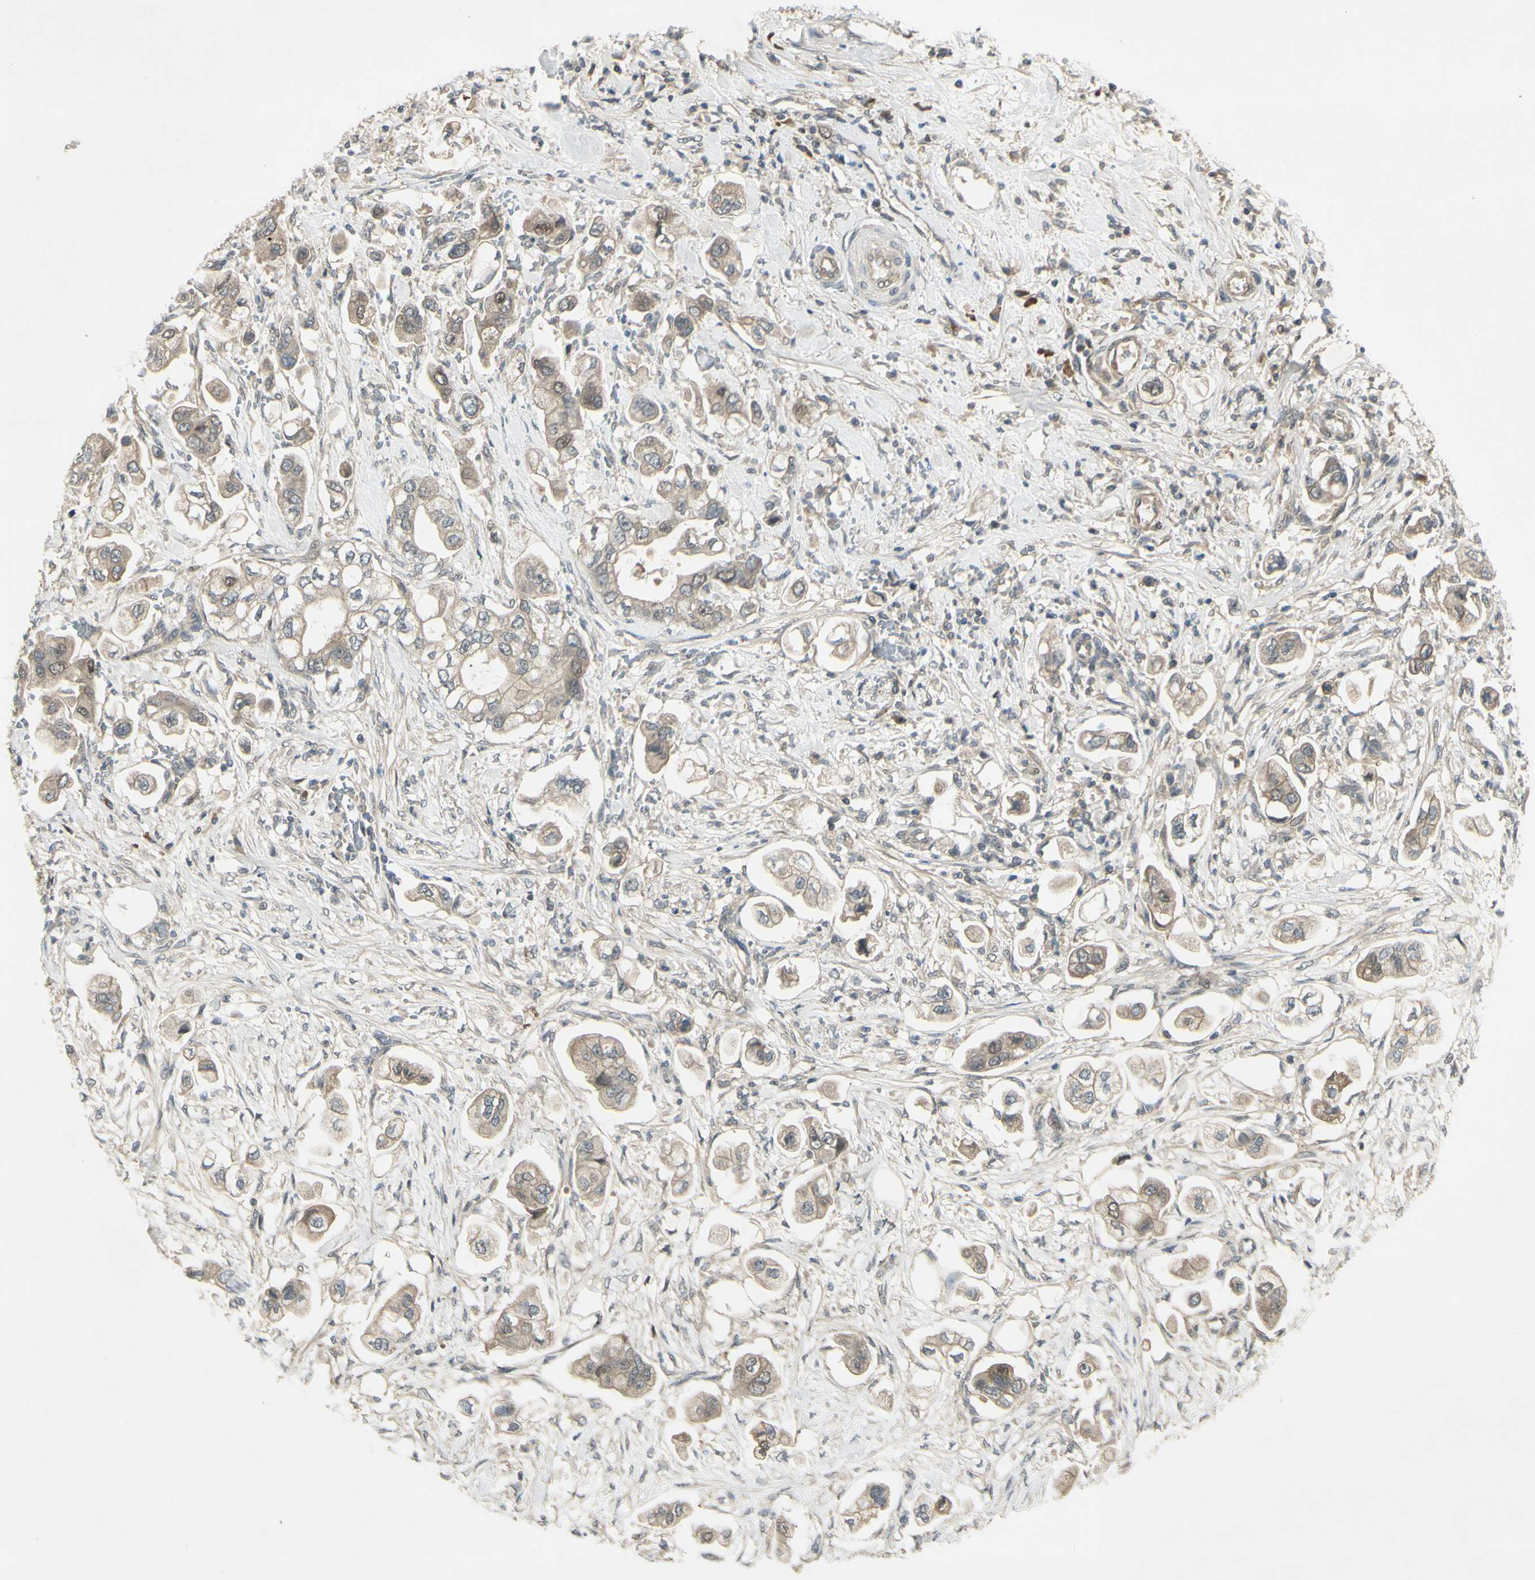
{"staining": {"intensity": "weak", "quantity": "<25%", "location": "nuclear"}, "tissue": "stomach cancer", "cell_type": "Tumor cells", "image_type": "cancer", "snomed": [{"axis": "morphology", "description": "Adenocarcinoma, NOS"}, {"axis": "topography", "description": "Stomach"}], "caption": "Immunohistochemistry (IHC) micrograph of neoplastic tissue: human adenocarcinoma (stomach) stained with DAB exhibits no significant protein expression in tumor cells. The staining was performed using DAB (3,3'-diaminobenzidine) to visualize the protein expression in brown, while the nuclei were stained in blue with hematoxylin (Magnification: 20x).", "gene": "RAD18", "patient": {"sex": "male", "age": 62}}